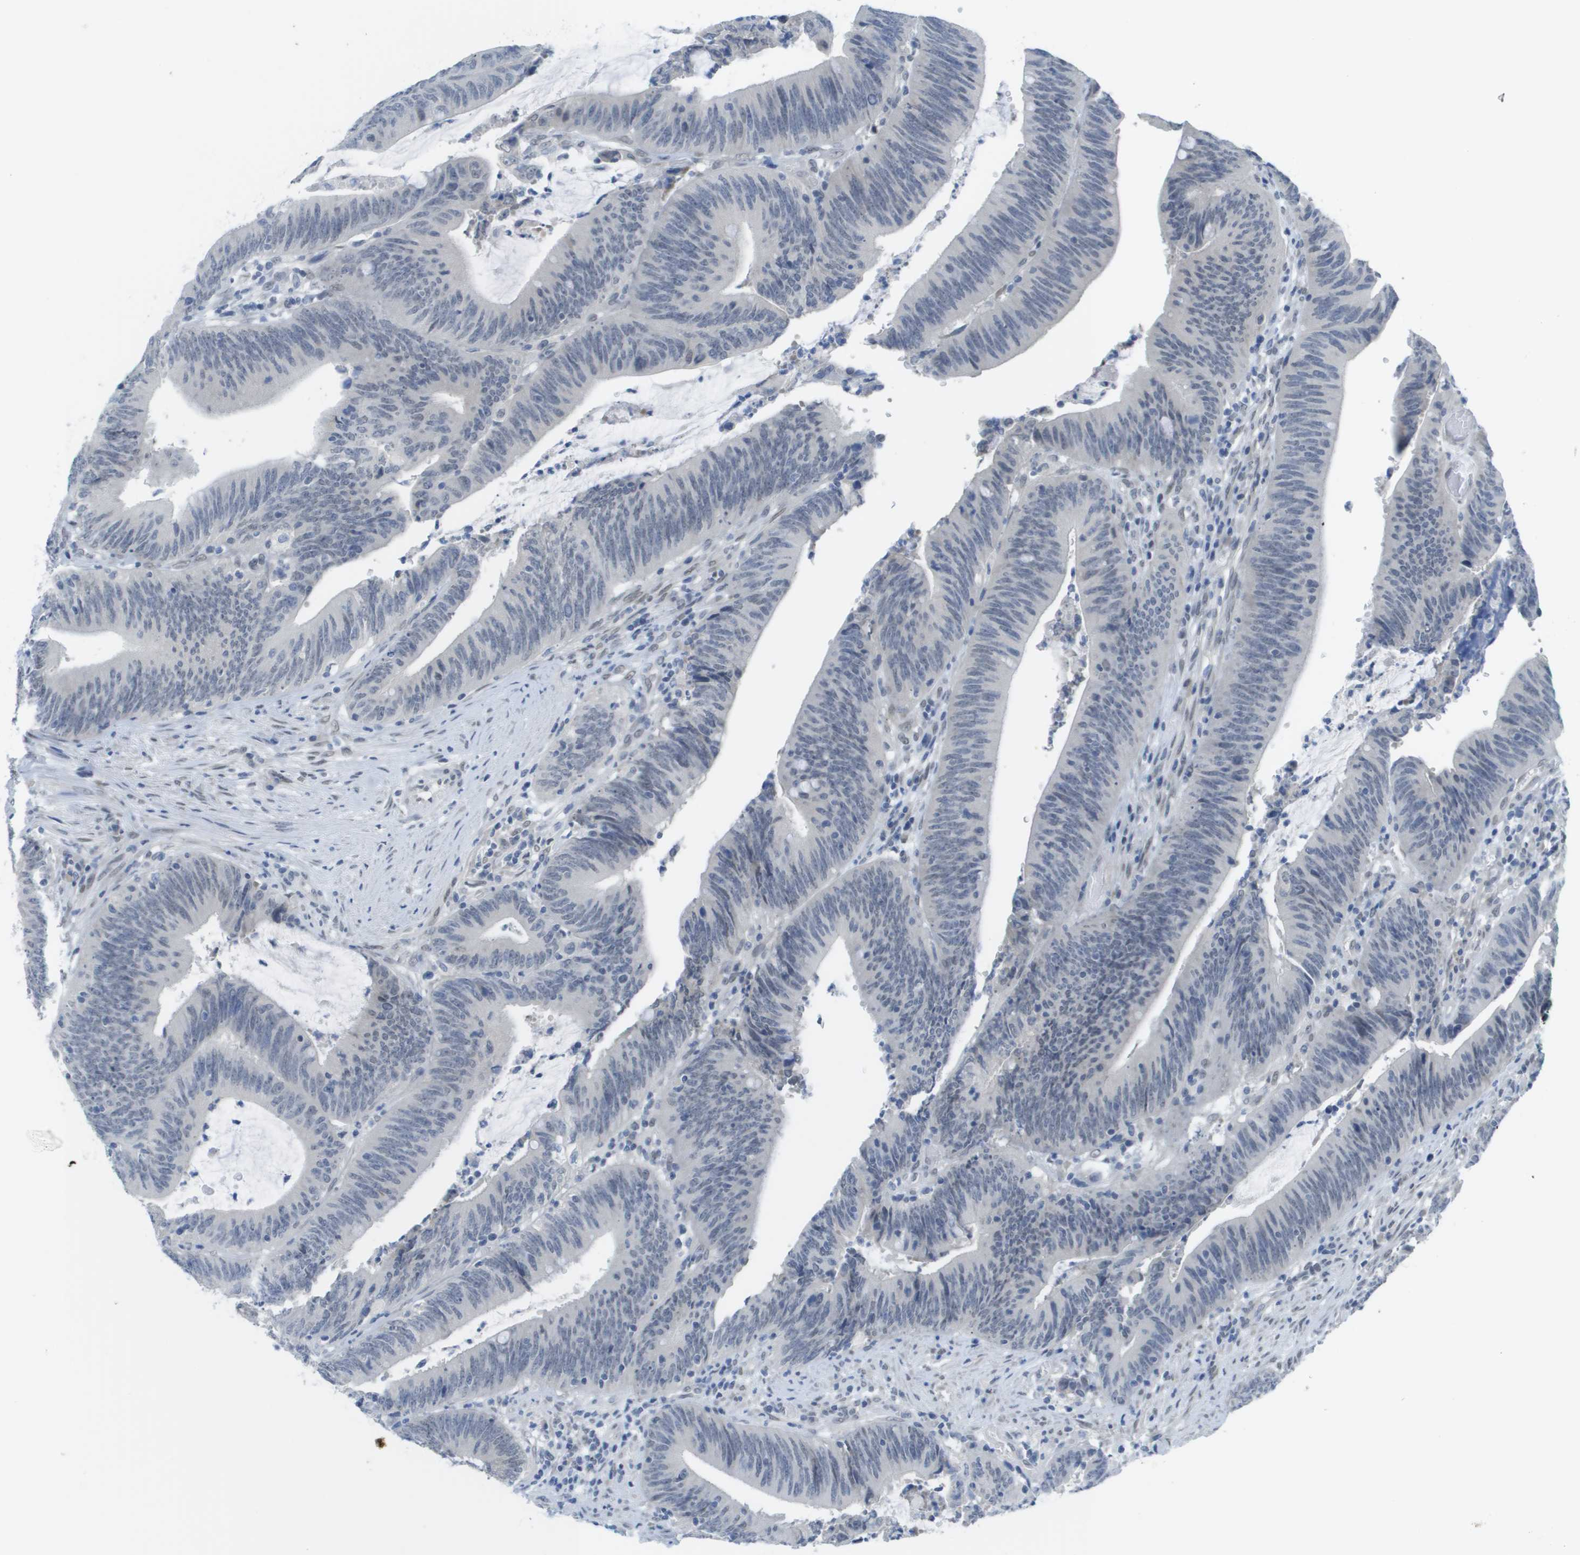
{"staining": {"intensity": "negative", "quantity": "none", "location": "none"}, "tissue": "colorectal cancer", "cell_type": "Tumor cells", "image_type": "cancer", "snomed": [{"axis": "morphology", "description": "Normal tissue, NOS"}, {"axis": "morphology", "description": "Adenocarcinoma, NOS"}, {"axis": "topography", "description": "Rectum"}], "caption": "Human colorectal cancer stained for a protein using immunohistochemistry shows no positivity in tumor cells.", "gene": "ARID1B", "patient": {"sex": "female", "age": 66}}